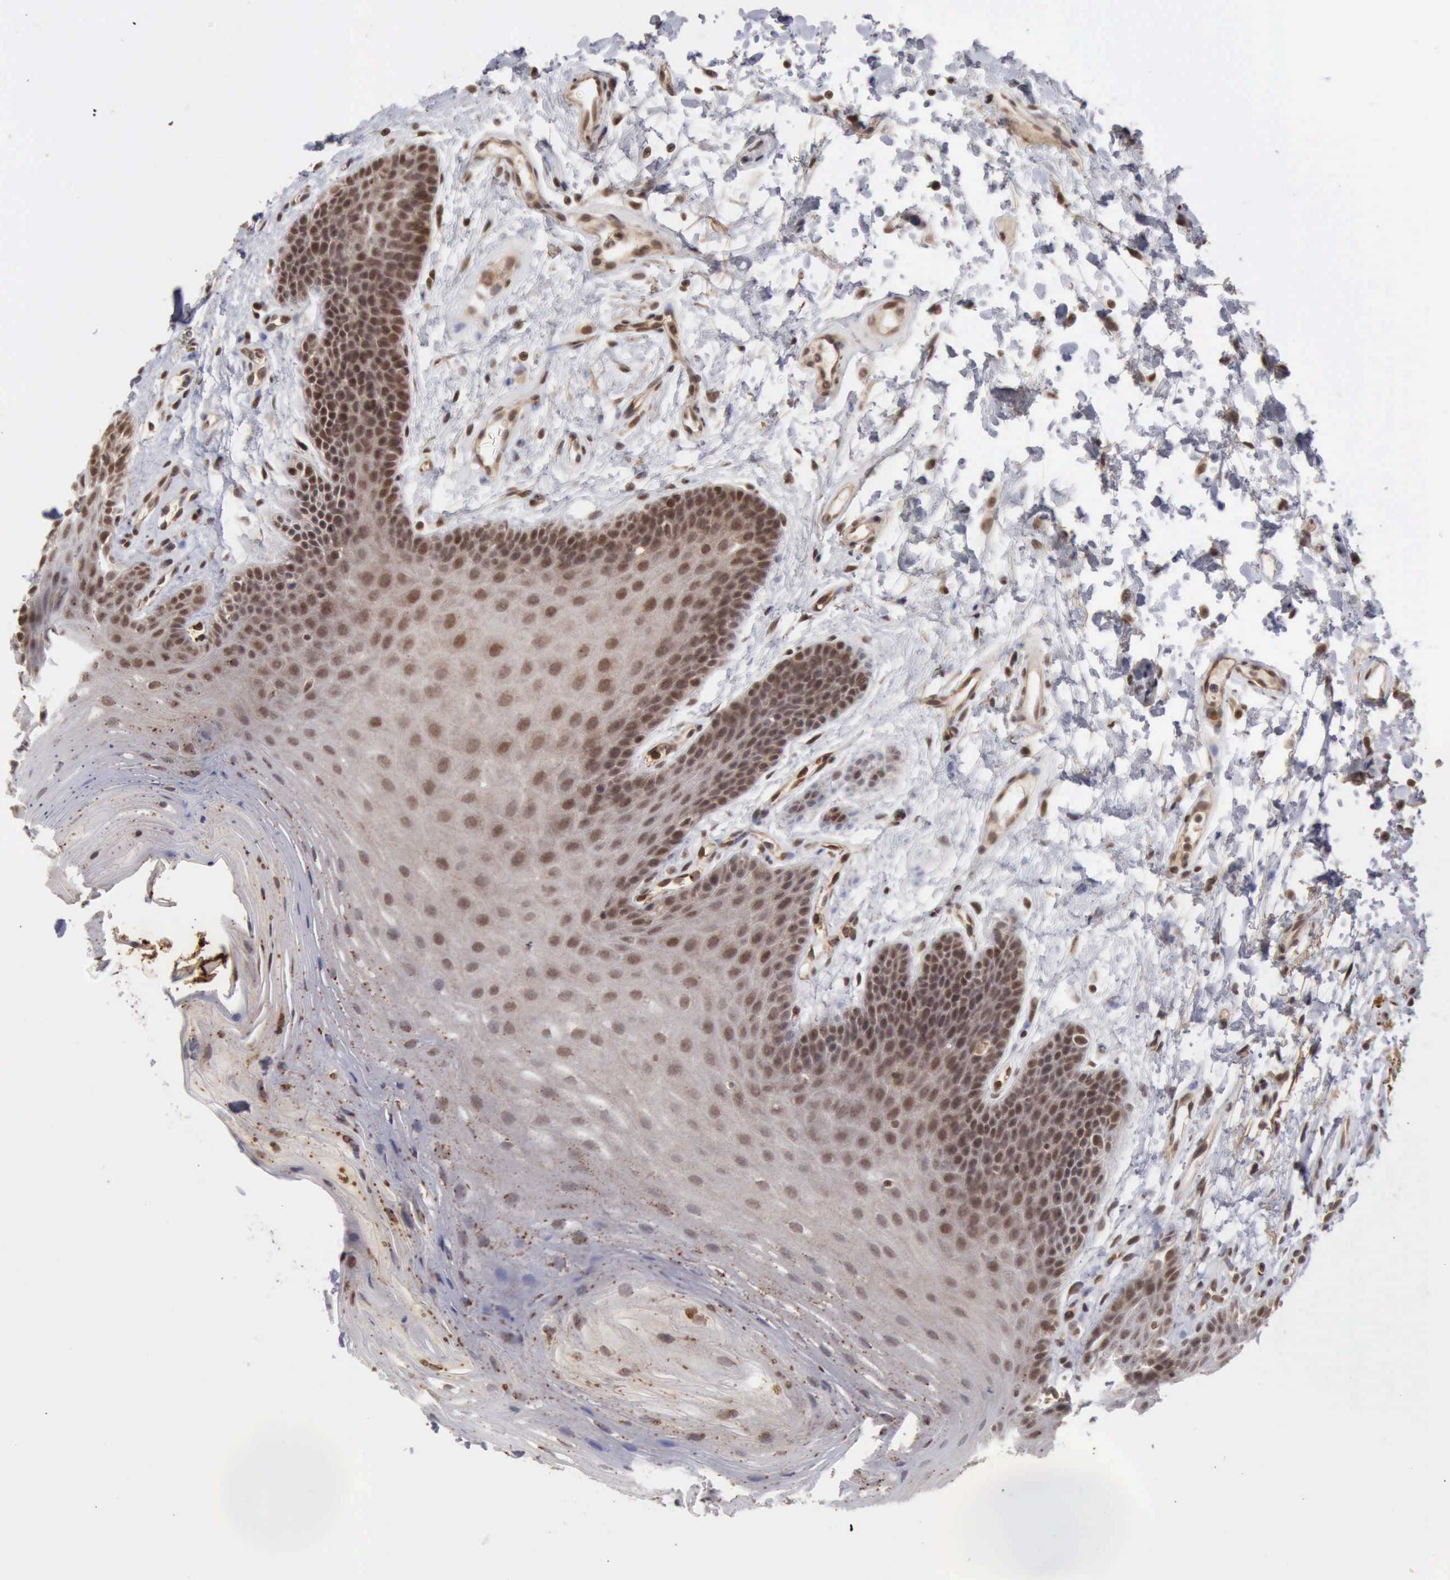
{"staining": {"intensity": "moderate", "quantity": ">75%", "location": "cytoplasmic/membranous,nuclear"}, "tissue": "oral mucosa", "cell_type": "Squamous epithelial cells", "image_type": "normal", "snomed": [{"axis": "morphology", "description": "Normal tissue, NOS"}, {"axis": "topography", "description": "Oral tissue"}], "caption": "Unremarkable oral mucosa reveals moderate cytoplasmic/membranous,nuclear expression in approximately >75% of squamous epithelial cells, visualized by immunohistochemistry.", "gene": "CDKN2A", "patient": {"sex": "male", "age": 62}}